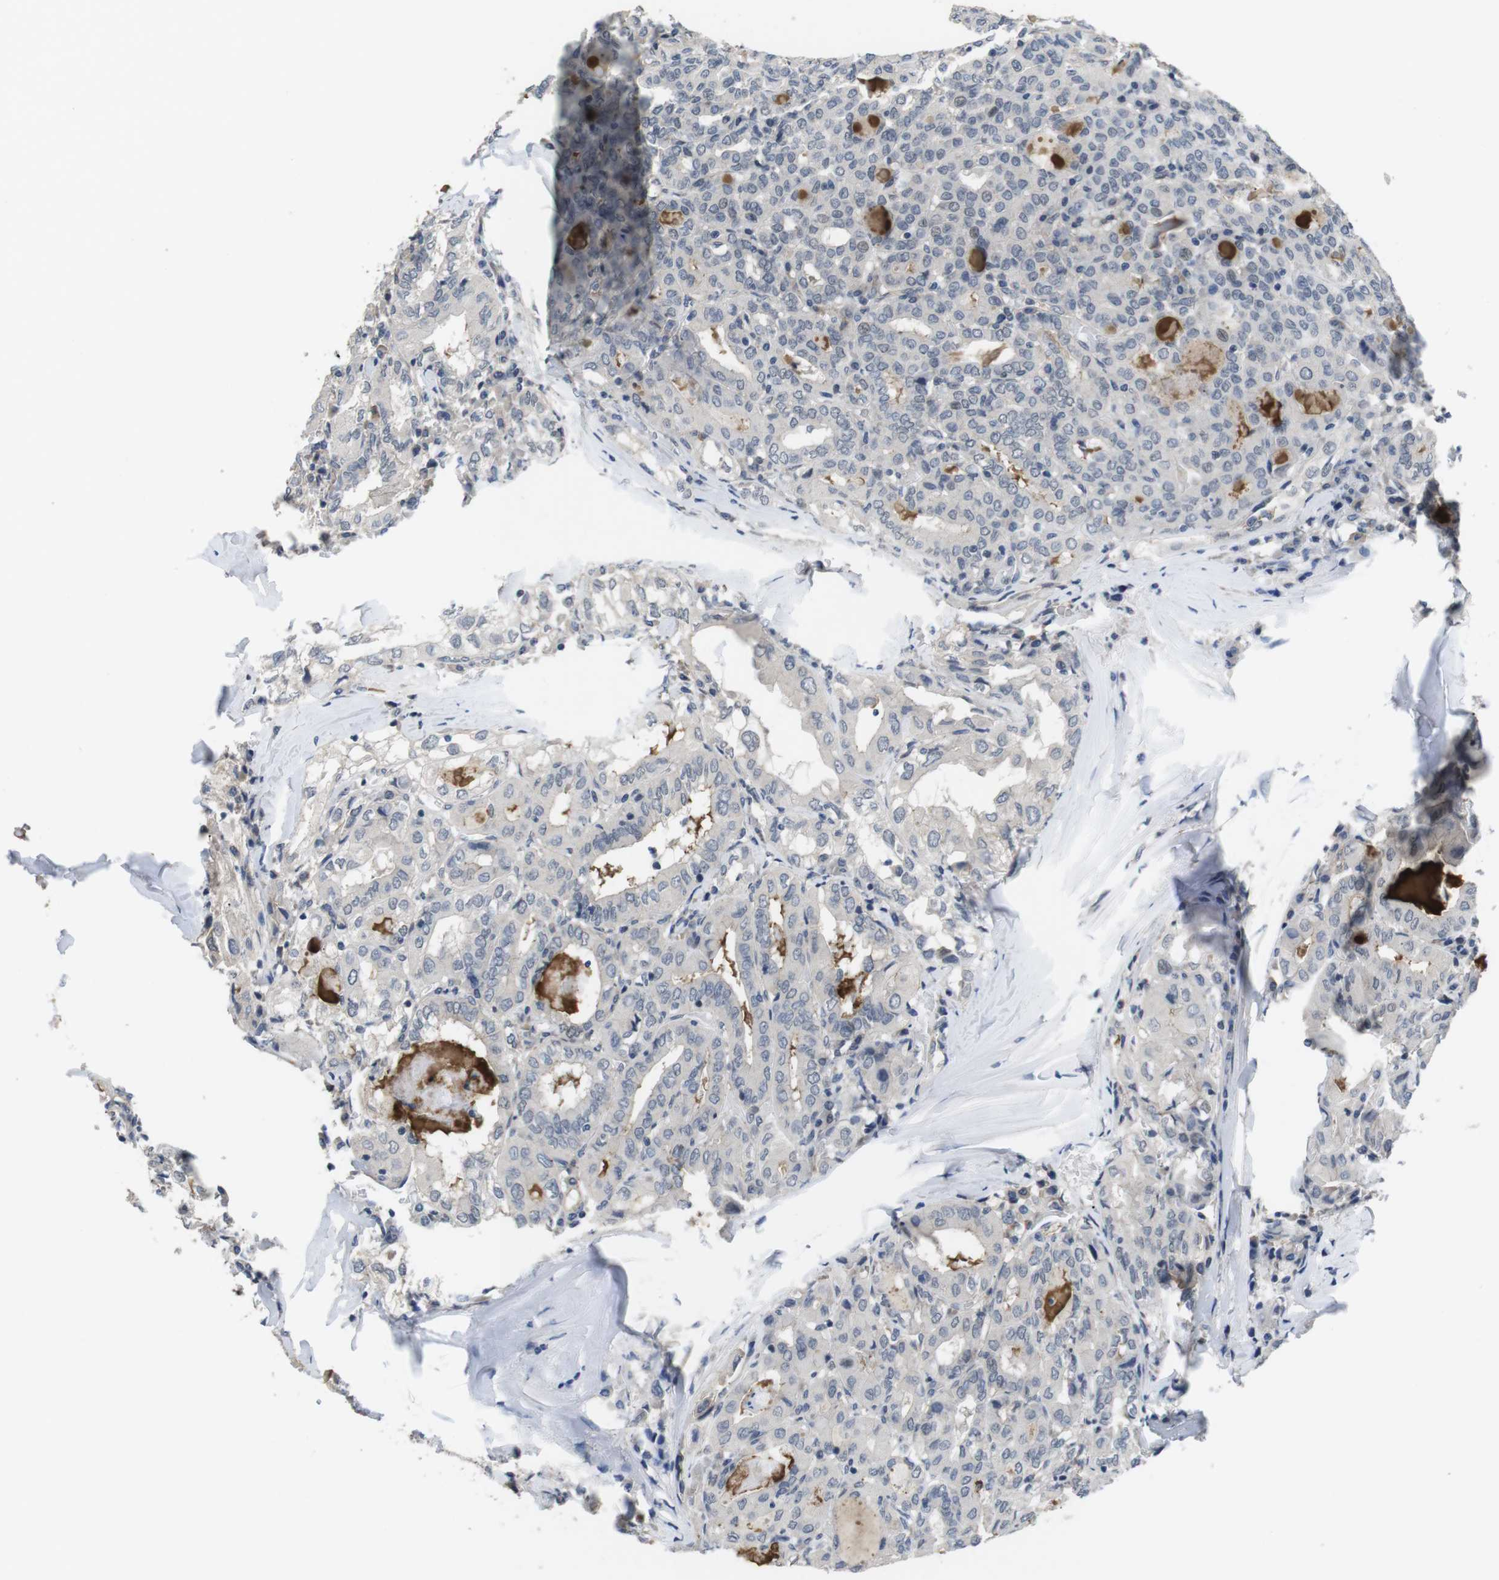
{"staining": {"intensity": "negative", "quantity": "none", "location": "none"}, "tissue": "thyroid cancer", "cell_type": "Tumor cells", "image_type": "cancer", "snomed": [{"axis": "morphology", "description": "Papillary adenocarcinoma, NOS"}, {"axis": "topography", "description": "Thyroid gland"}], "caption": "Image shows no protein positivity in tumor cells of thyroid cancer (papillary adenocarcinoma) tissue.", "gene": "NECTIN1", "patient": {"sex": "female", "age": 42}}